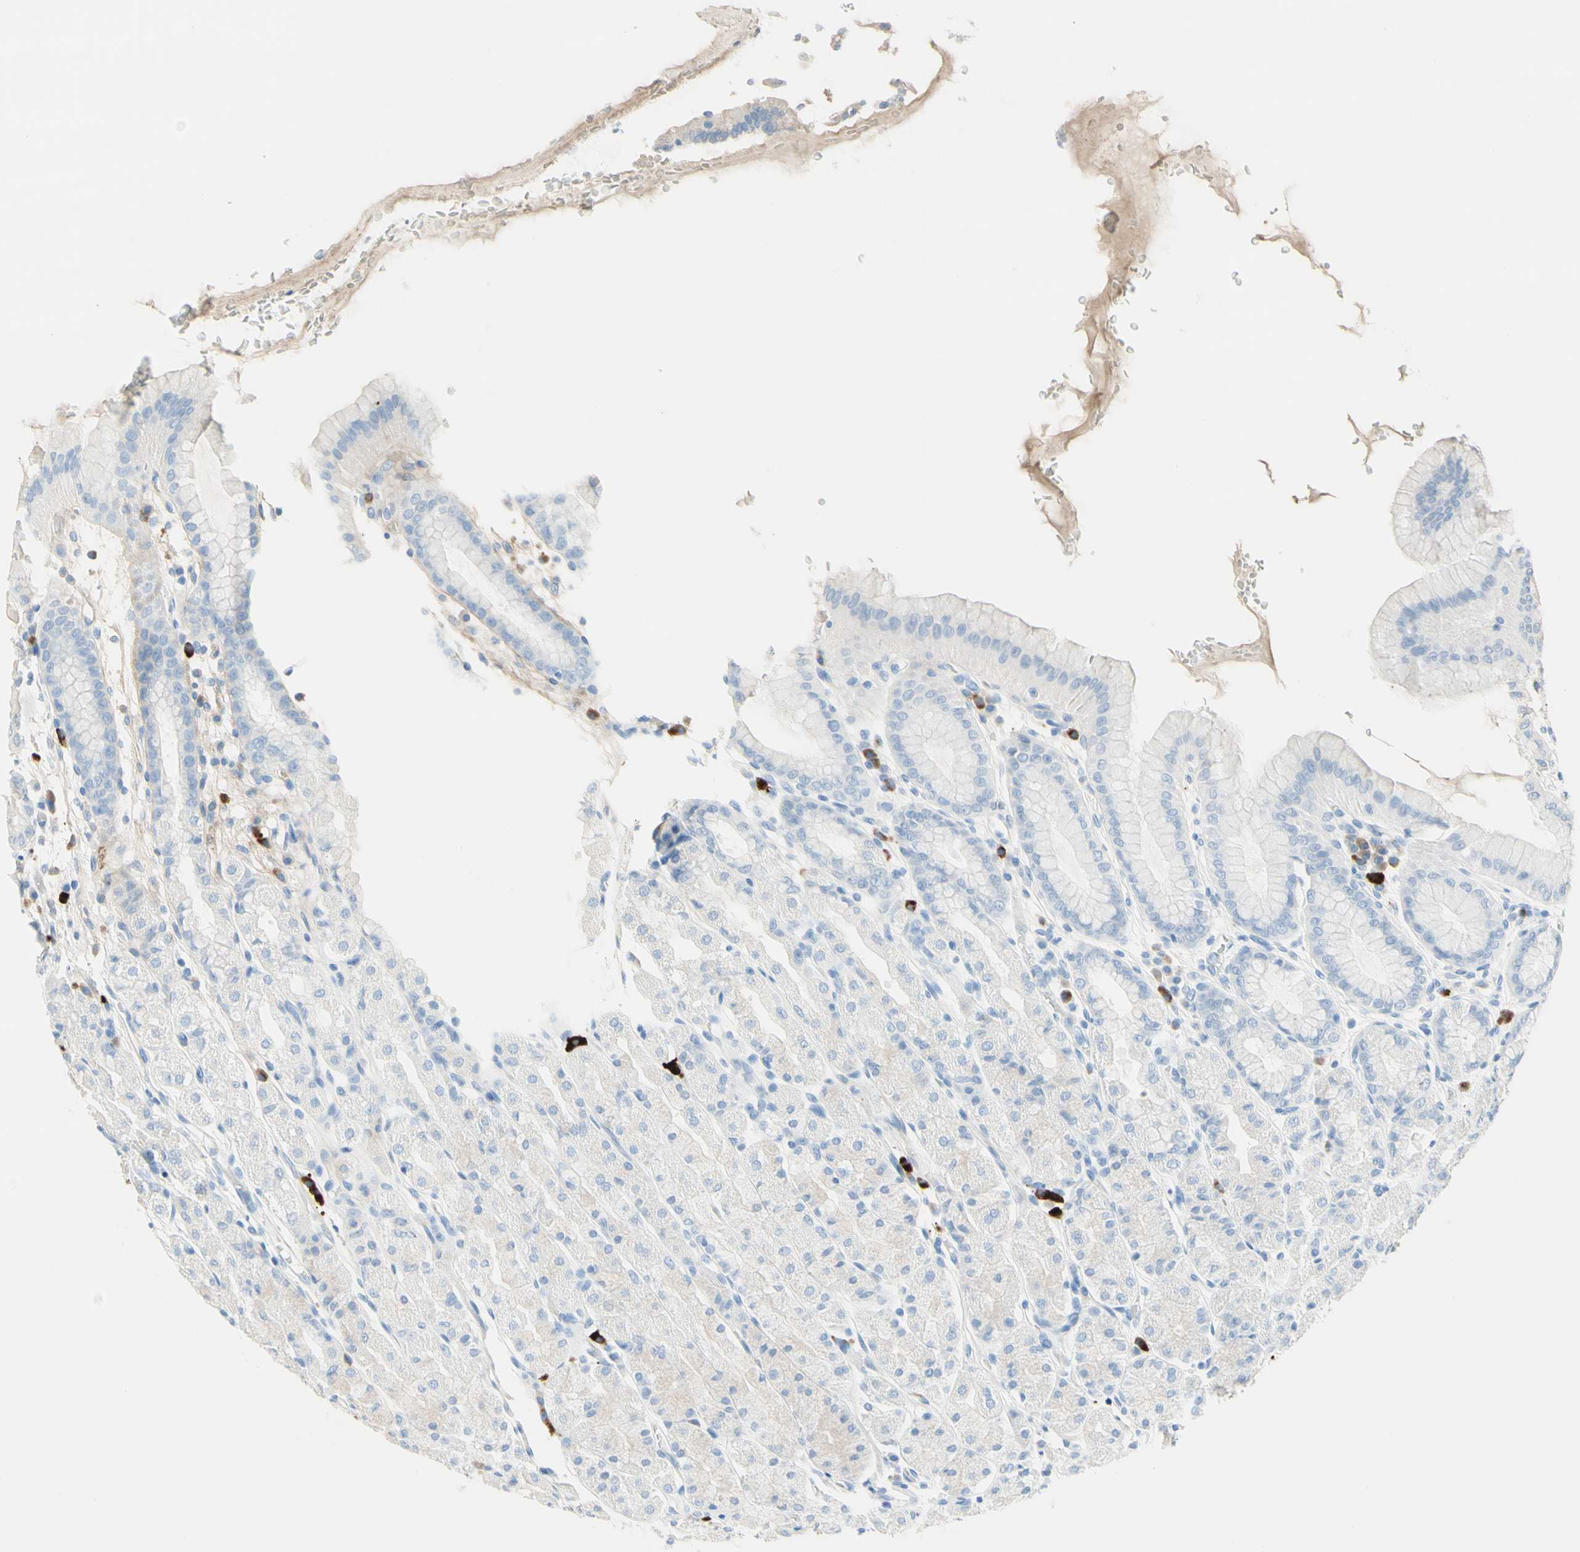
{"staining": {"intensity": "weak", "quantity": "<25%", "location": "cytoplasmic/membranous"}, "tissue": "stomach", "cell_type": "Glandular cells", "image_type": "normal", "snomed": [{"axis": "morphology", "description": "Normal tissue, NOS"}, {"axis": "topography", "description": "Stomach, upper"}], "caption": "Immunohistochemistry micrograph of normal stomach stained for a protein (brown), which shows no positivity in glandular cells. The staining is performed using DAB brown chromogen with nuclei counter-stained in using hematoxylin.", "gene": "IL6ST", "patient": {"sex": "male", "age": 68}}